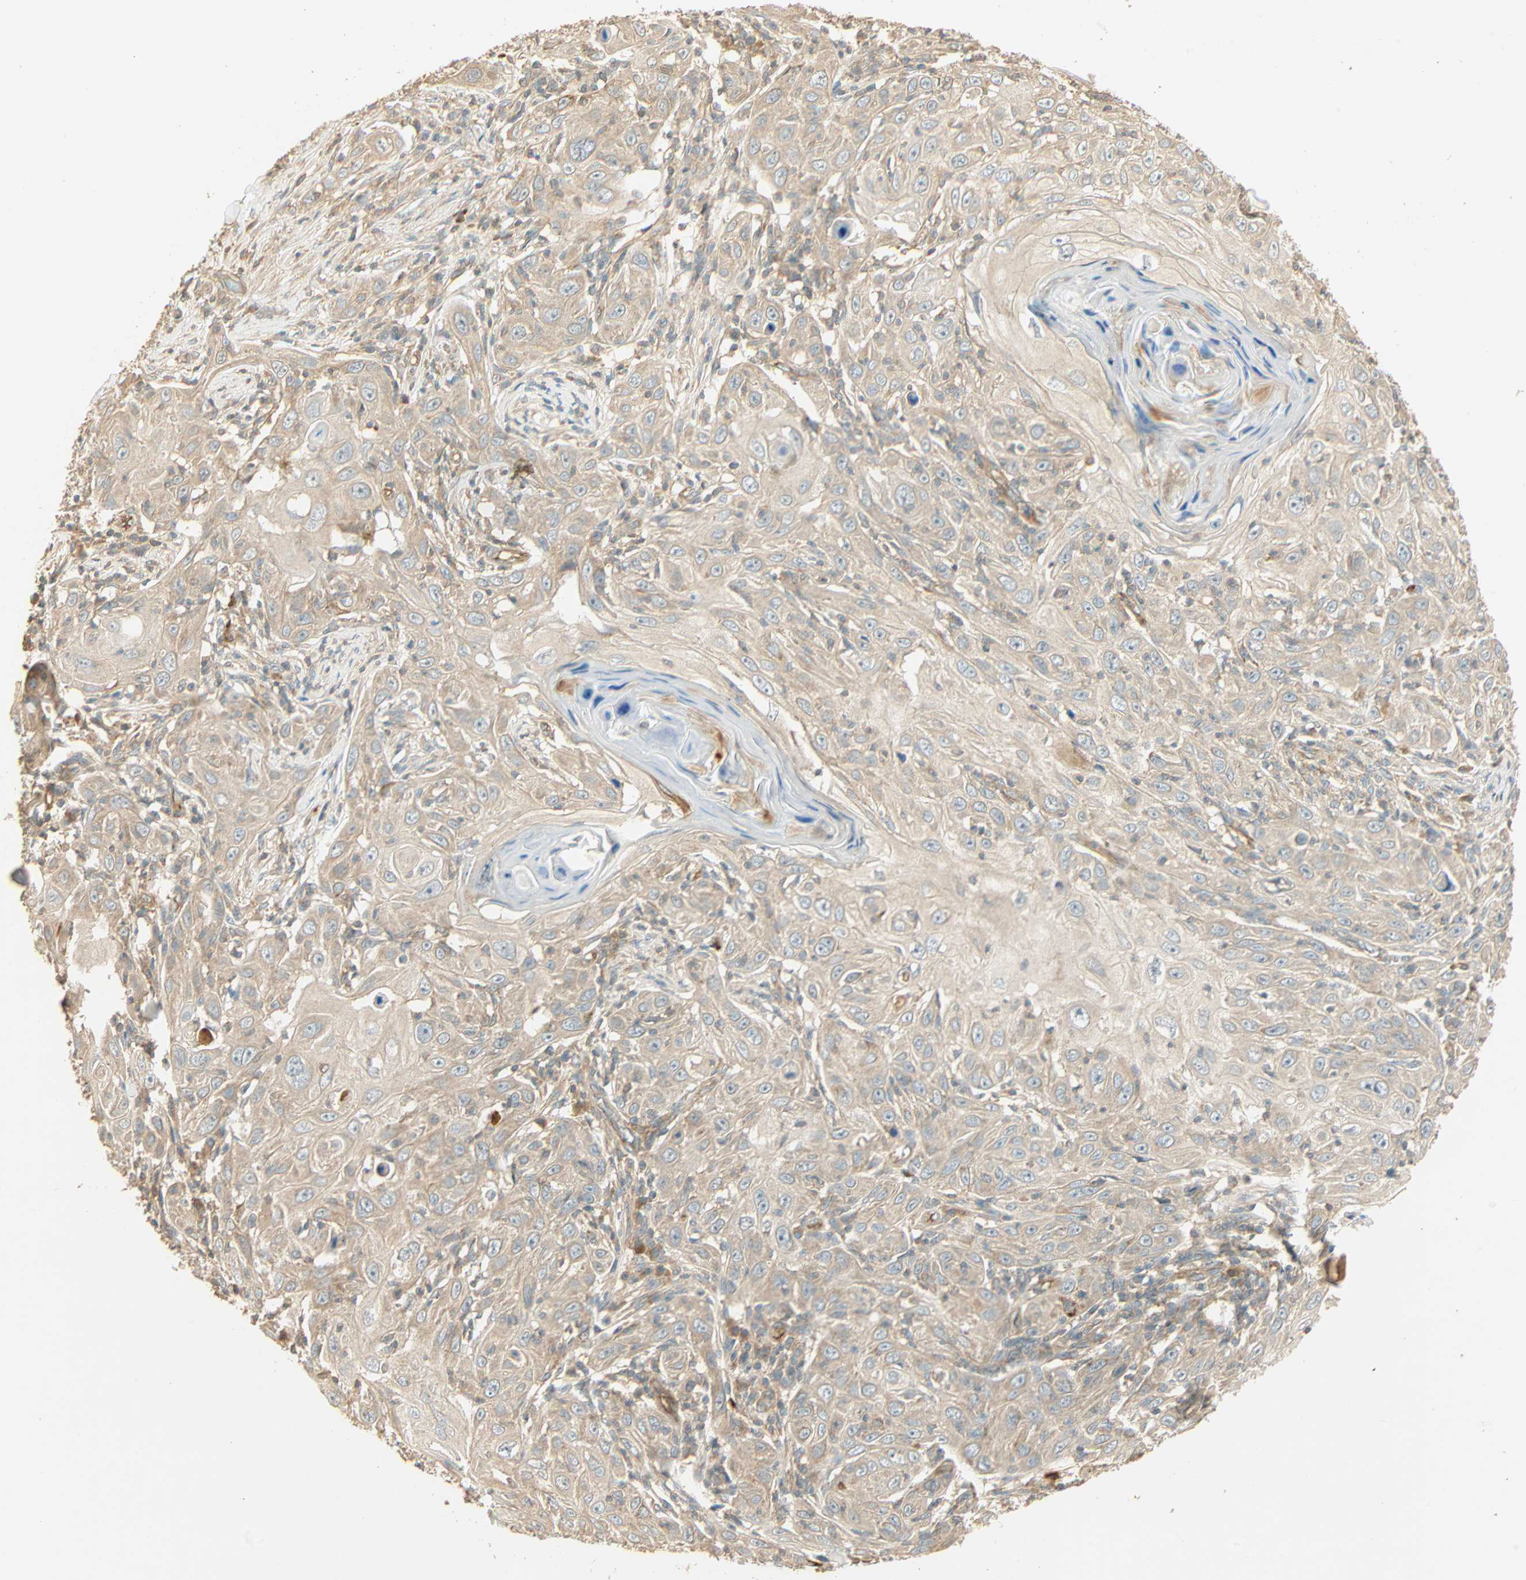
{"staining": {"intensity": "weak", "quantity": "25%-75%", "location": "cytoplasmic/membranous"}, "tissue": "skin cancer", "cell_type": "Tumor cells", "image_type": "cancer", "snomed": [{"axis": "morphology", "description": "Squamous cell carcinoma, NOS"}, {"axis": "topography", "description": "Skin"}], "caption": "An immunohistochemistry photomicrograph of tumor tissue is shown. Protein staining in brown shows weak cytoplasmic/membranous positivity in skin cancer within tumor cells.", "gene": "GALK1", "patient": {"sex": "female", "age": 88}}